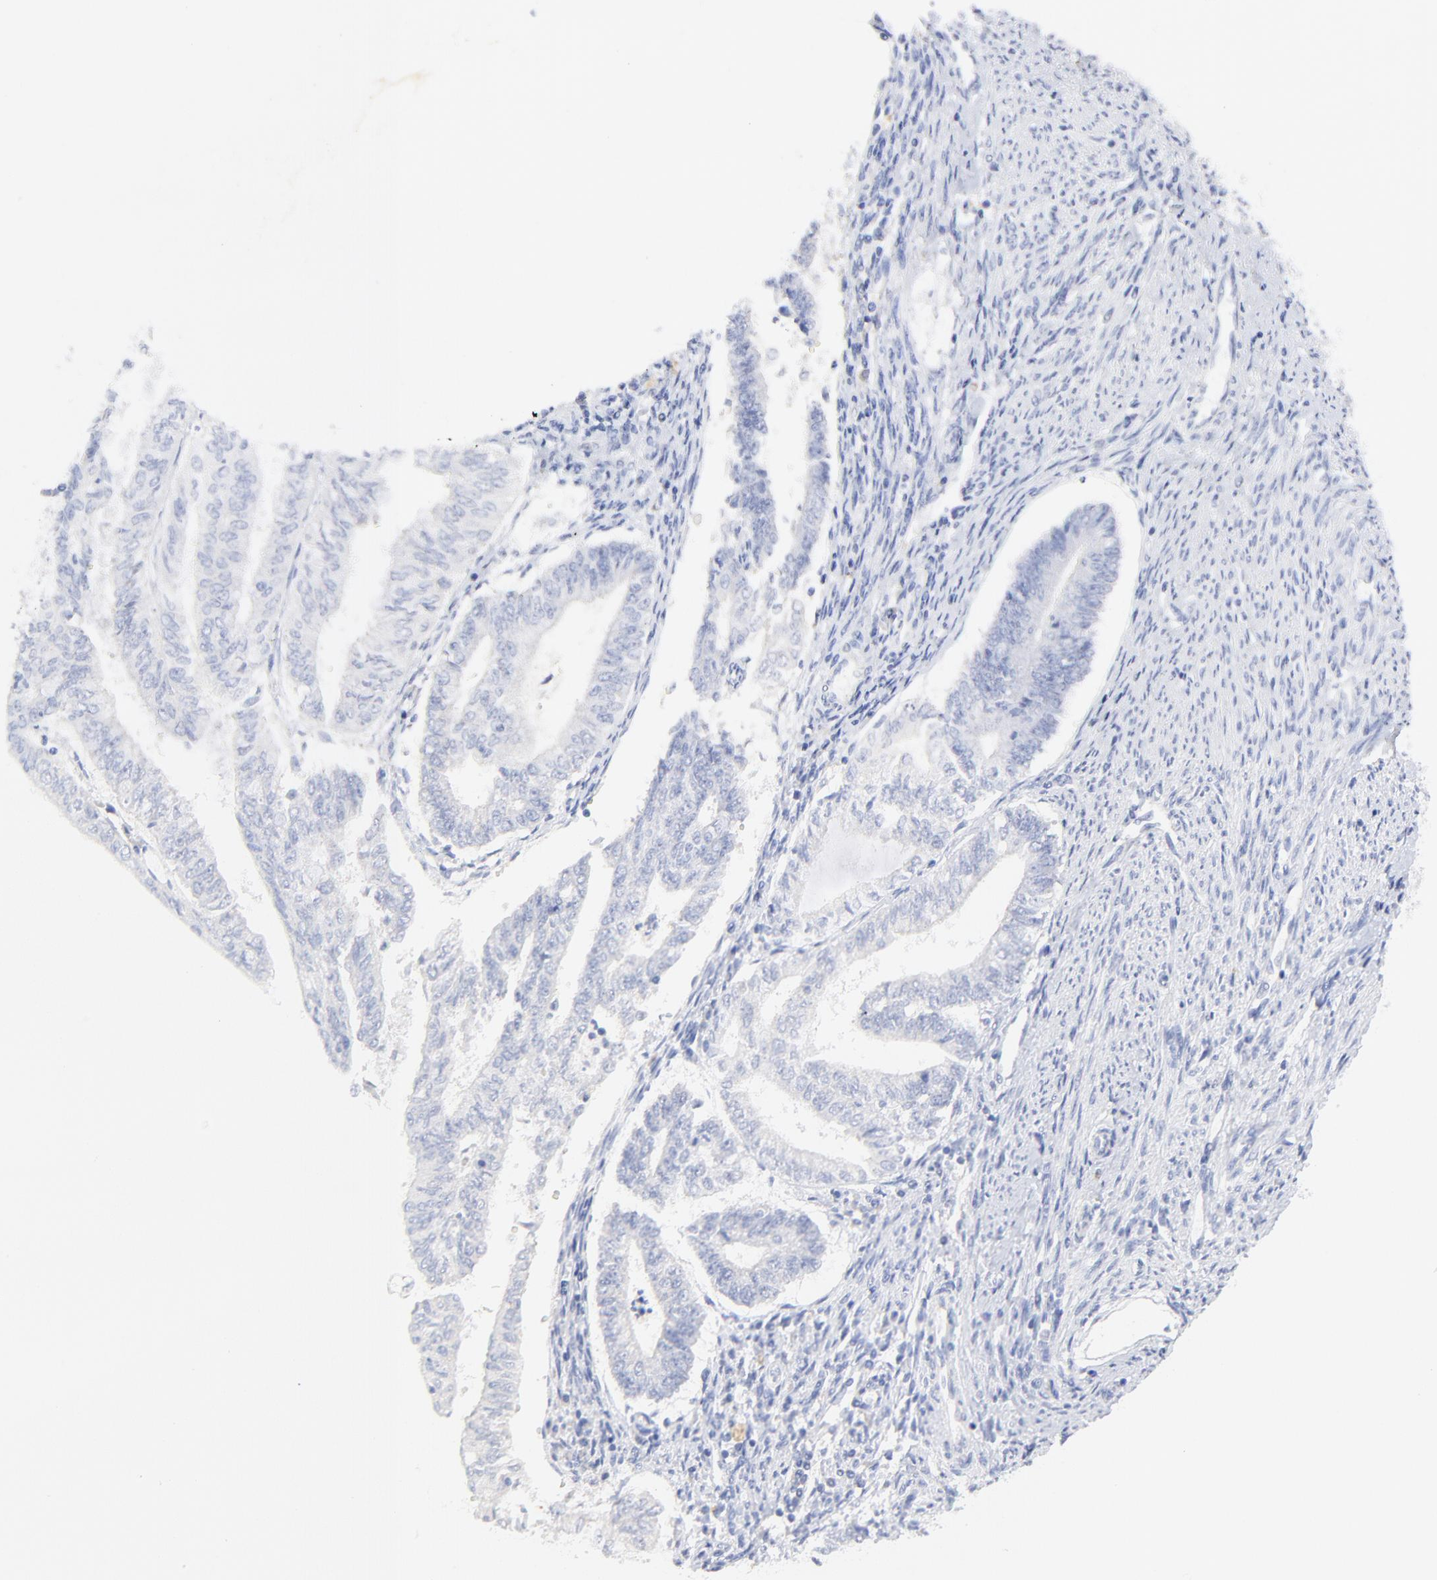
{"staining": {"intensity": "negative", "quantity": "none", "location": "none"}, "tissue": "endometrial cancer", "cell_type": "Tumor cells", "image_type": "cancer", "snomed": [{"axis": "morphology", "description": "Adenocarcinoma, NOS"}, {"axis": "topography", "description": "Endometrium"}], "caption": "This is an IHC image of human endometrial cancer. There is no staining in tumor cells.", "gene": "SULT4A1", "patient": {"sex": "female", "age": 66}}